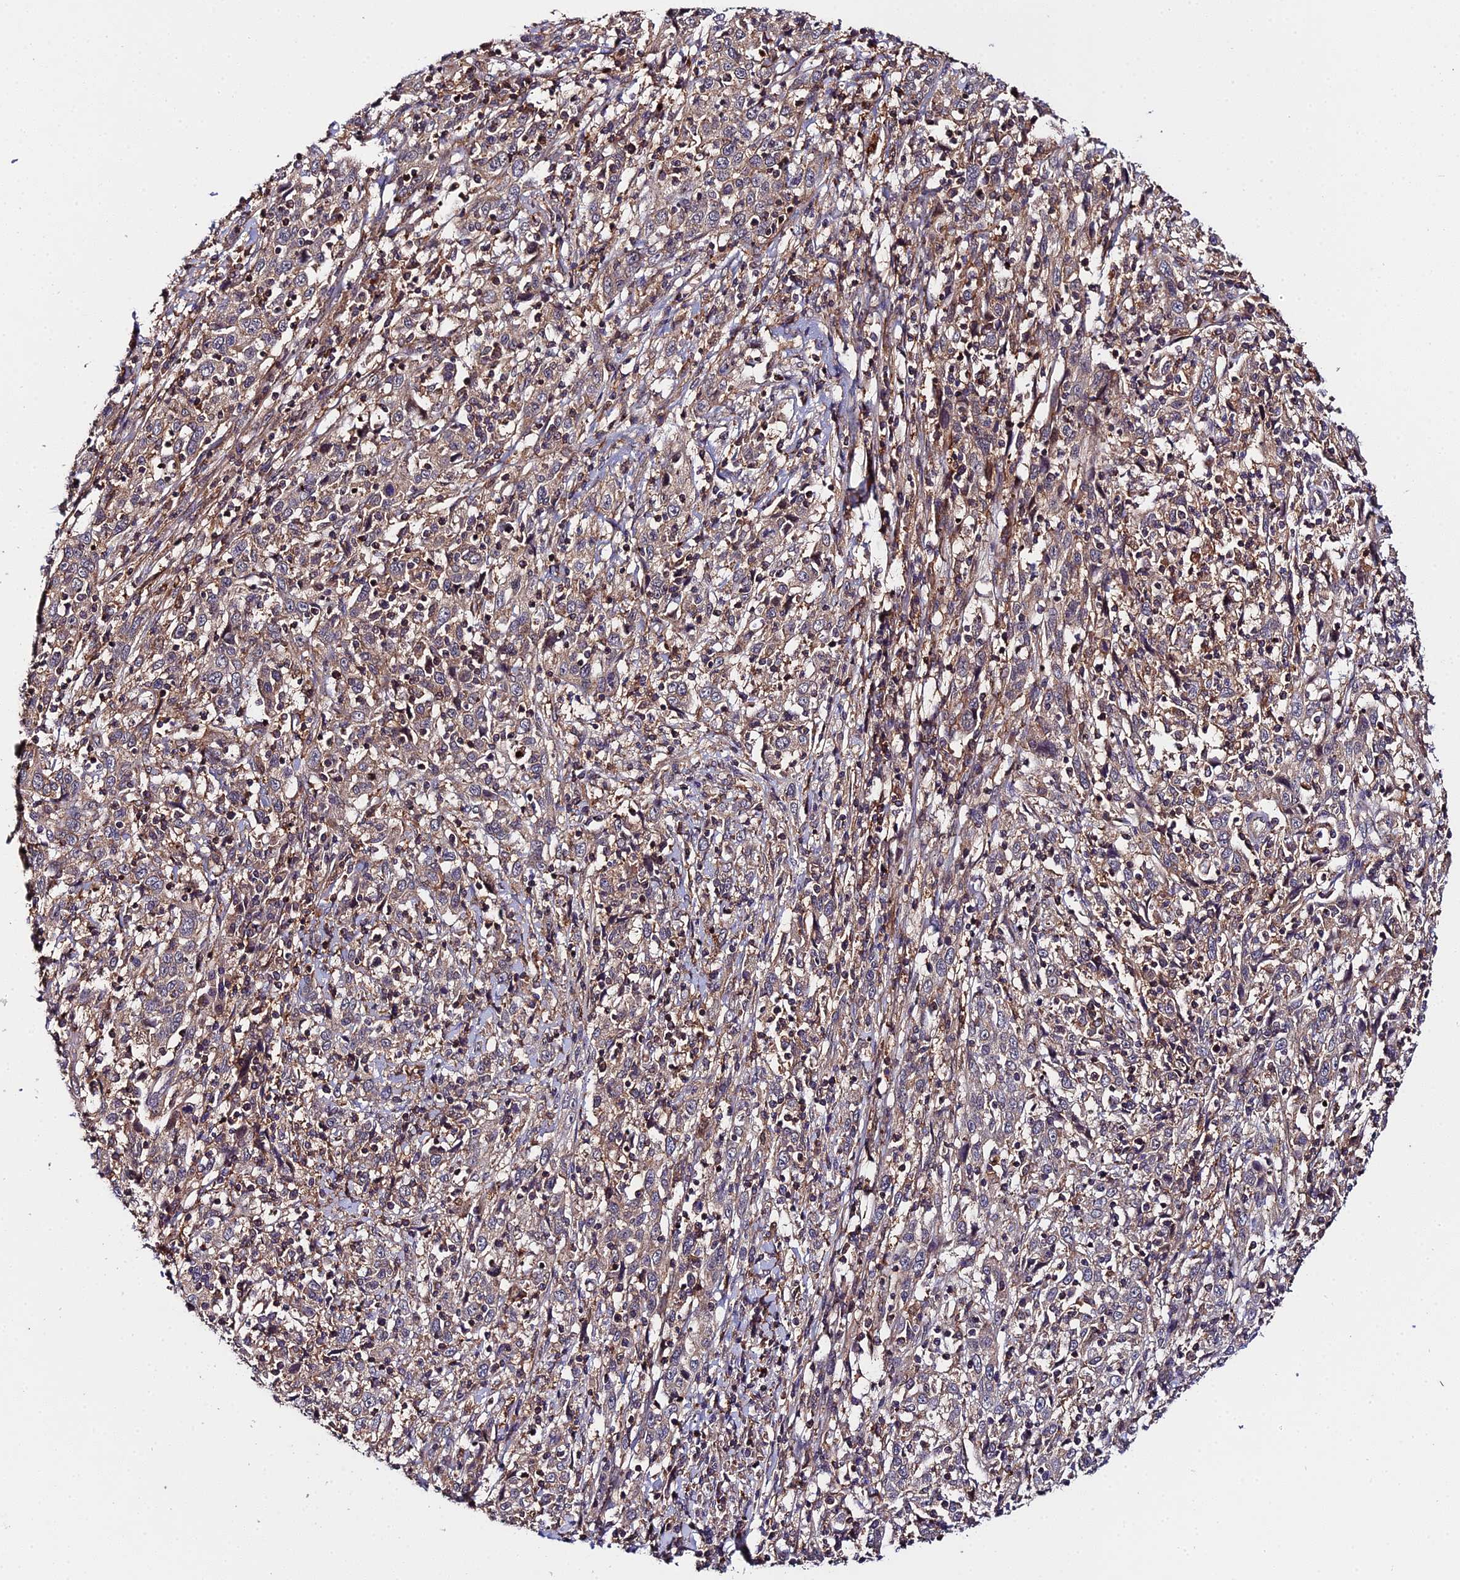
{"staining": {"intensity": "weak", "quantity": "25%-75%", "location": "cytoplasmic/membranous"}, "tissue": "cervical cancer", "cell_type": "Tumor cells", "image_type": "cancer", "snomed": [{"axis": "morphology", "description": "Squamous cell carcinoma, NOS"}, {"axis": "topography", "description": "Cervix"}], "caption": "A micrograph of human cervical cancer stained for a protein exhibits weak cytoplasmic/membranous brown staining in tumor cells.", "gene": "ZBED8", "patient": {"sex": "female", "age": 46}}